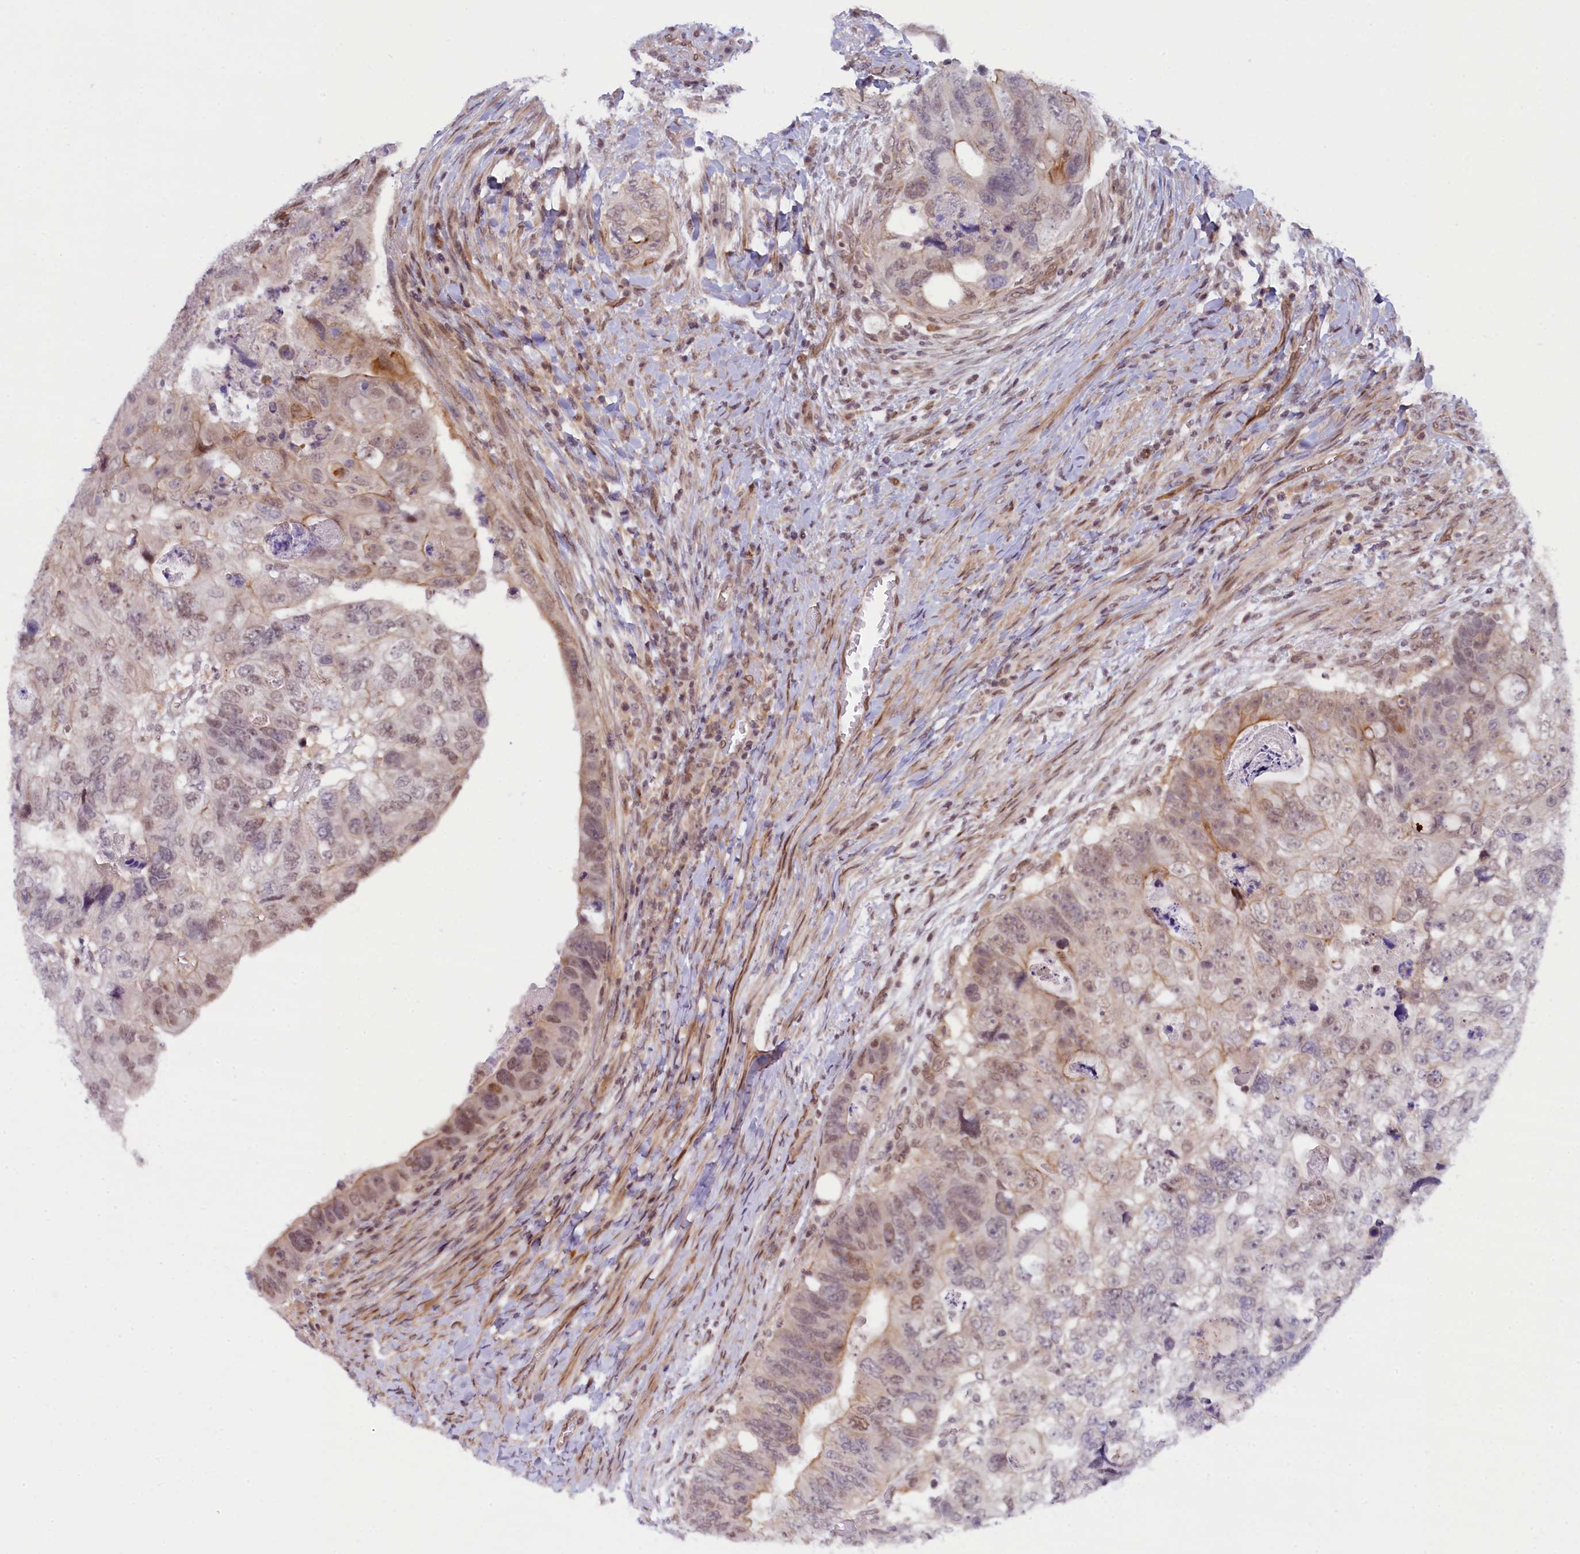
{"staining": {"intensity": "weak", "quantity": "25%-75%", "location": "nuclear"}, "tissue": "colorectal cancer", "cell_type": "Tumor cells", "image_type": "cancer", "snomed": [{"axis": "morphology", "description": "Adenocarcinoma, NOS"}, {"axis": "topography", "description": "Rectum"}], "caption": "Immunohistochemical staining of human adenocarcinoma (colorectal) displays low levels of weak nuclear protein staining in about 25%-75% of tumor cells.", "gene": "FCHO1", "patient": {"sex": "male", "age": 59}}